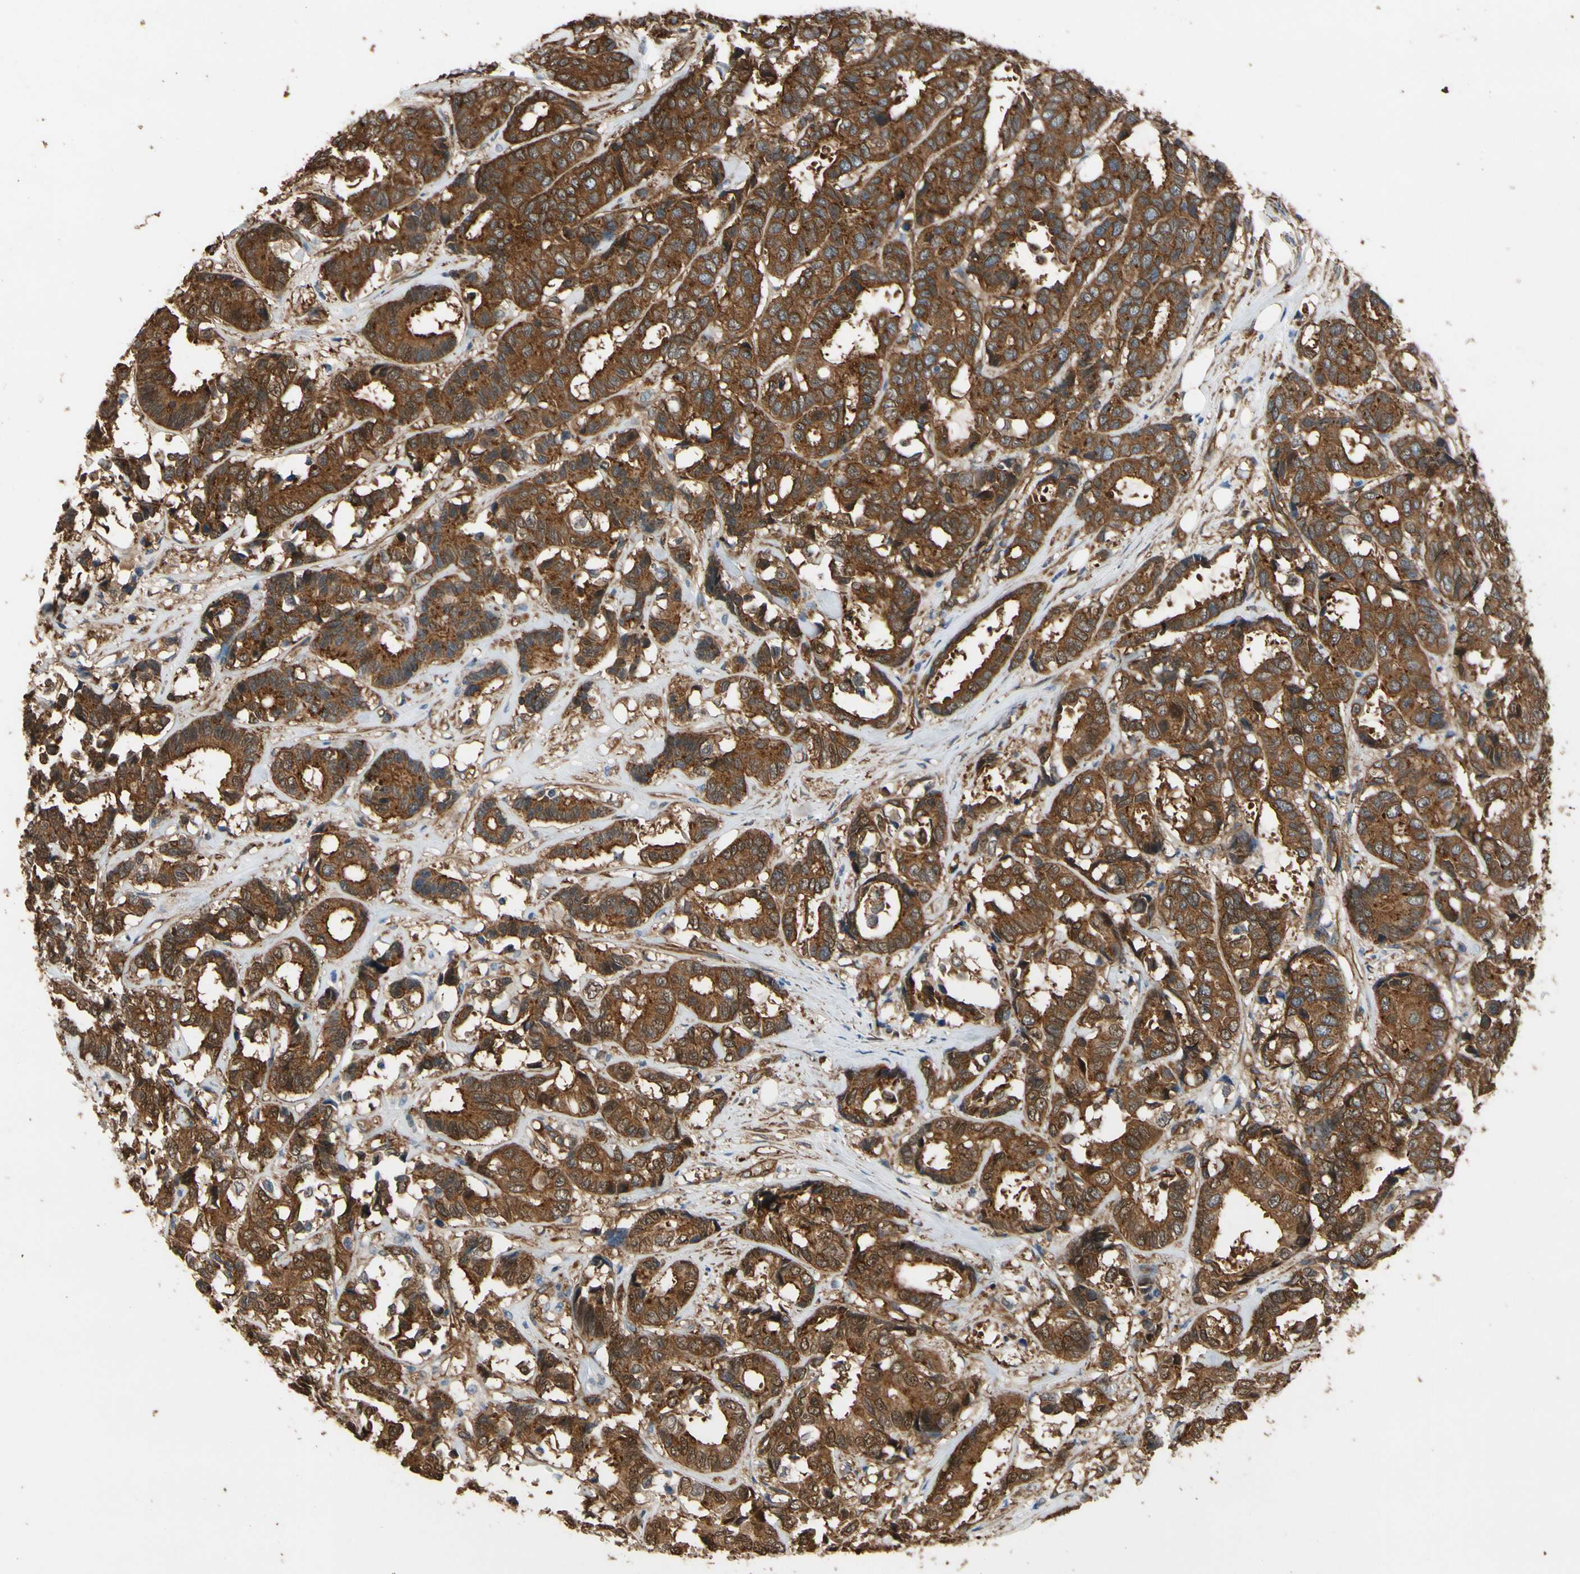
{"staining": {"intensity": "moderate", "quantity": ">75%", "location": "cytoplasmic/membranous"}, "tissue": "breast cancer", "cell_type": "Tumor cells", "image_type": "cancer", "snomed": [{"axis": "morphology", "description": "Duct carcinoma"}, {"axis": "topography", "description": "Breast"}], "caption": "Protein expression by immunohistochemistry shows moderate cytoplasmic/membranous staining in approximately >75% of tumor cells in breast cancer (invasive ductal carcinoma).", "gene": "CTTNBP2", "patient": {"sex": "female", "age": 87}}